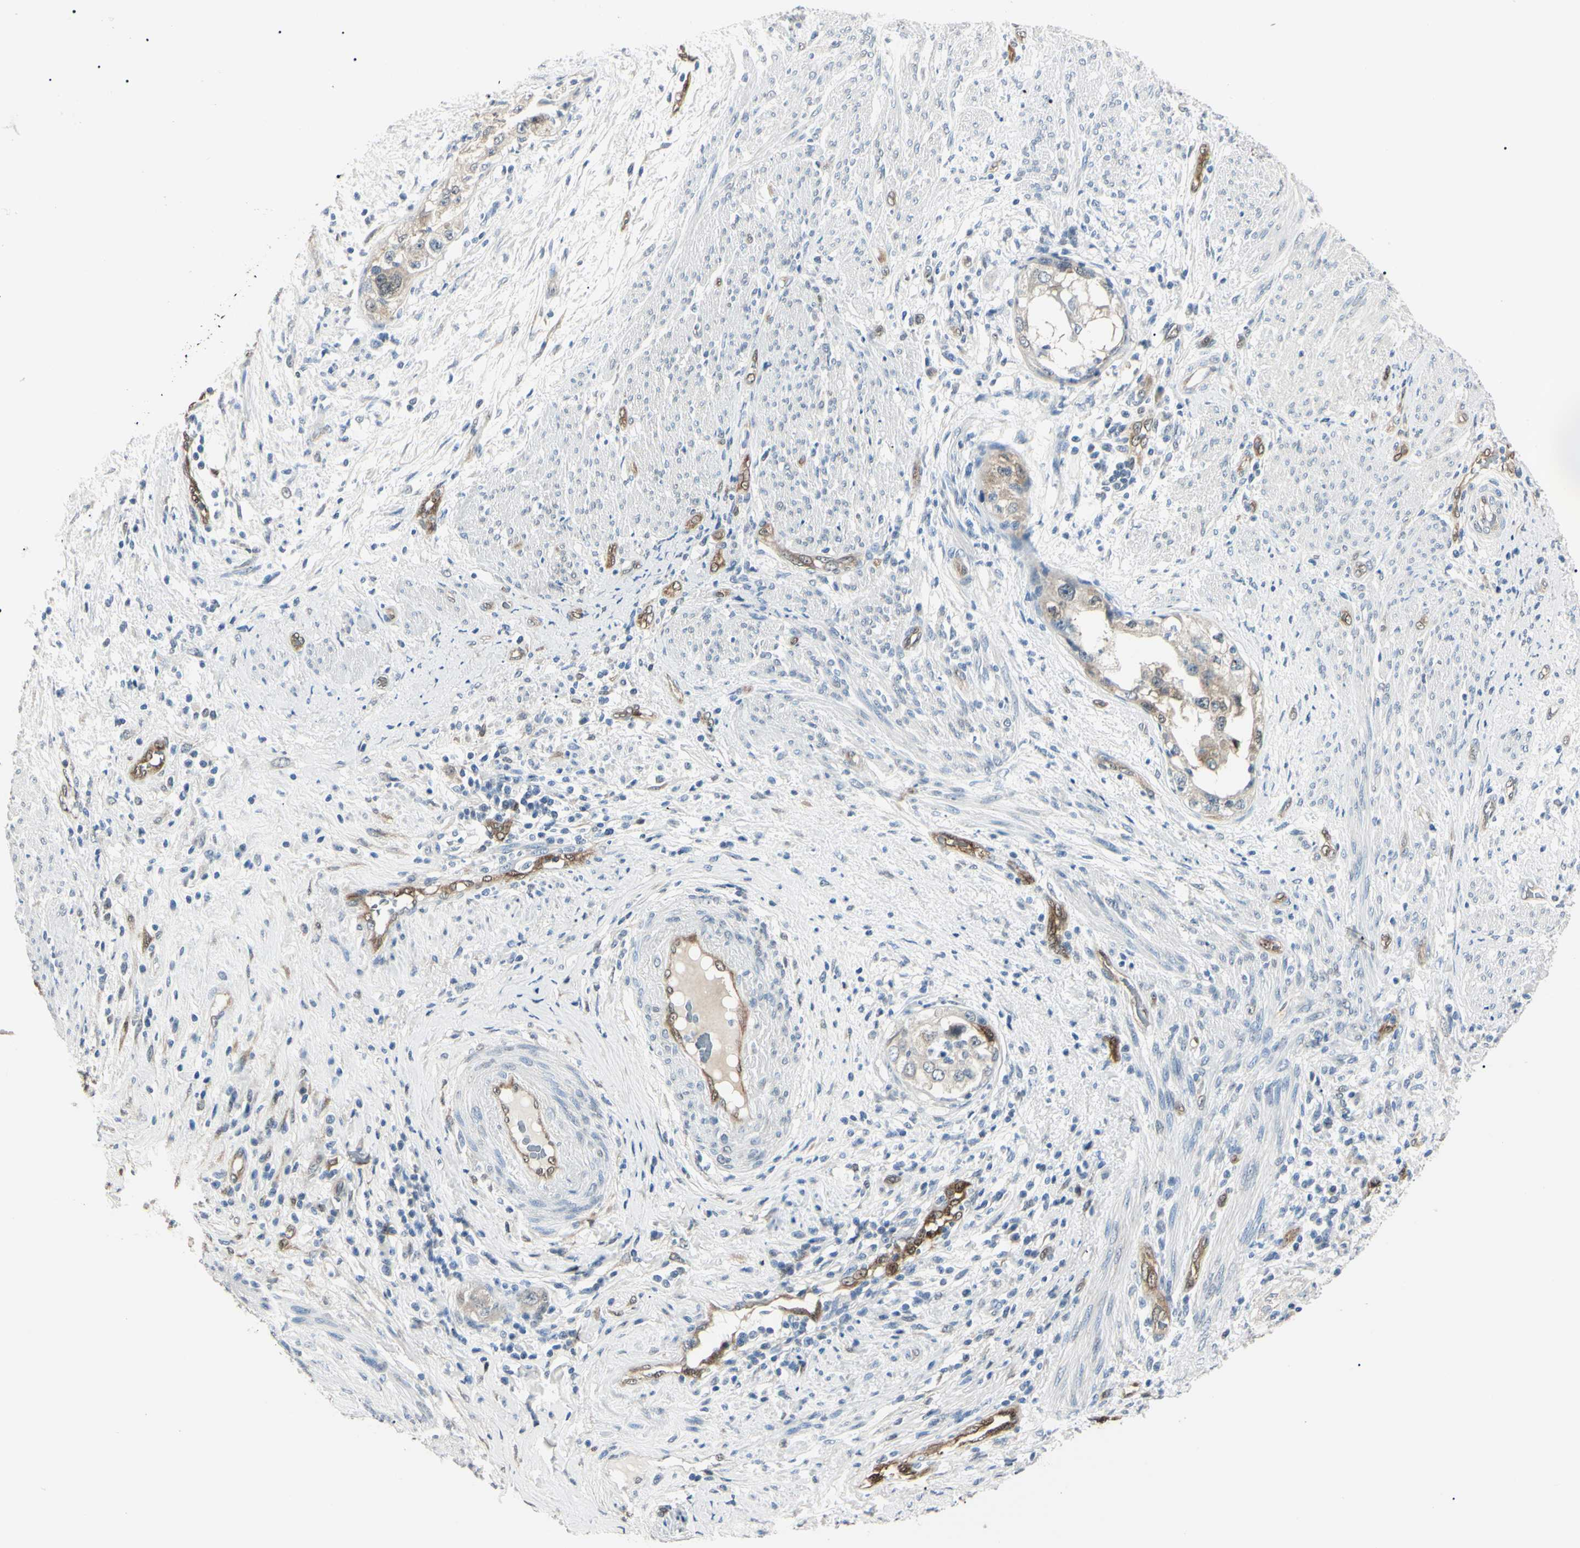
{"staining": {"intensity": "weak", "quantity": "25%-75%", "location": "cytoplasmic/membranous"}, "tissue": "endometrial cancer", "cell_type": "Tumor cells", "image_type": "cancer", "snomed": [{"axis": "morphology", "description": "Adenocarcinoma, NOS"}, {"axis": "topography", "description": "Endometrium"}], "caption": "The immunohistochemical stain highlights weak cytoplasmic/membranous positivity in tumor cells of adenocarcinoma (endometrial) tissue. (DAB (3,3'-diaminobenzidine) = brown stain, brightfield microscopy at high magnification).", "gene": "AKR1C3", "patient": {"sex": "female", "age": 85}}